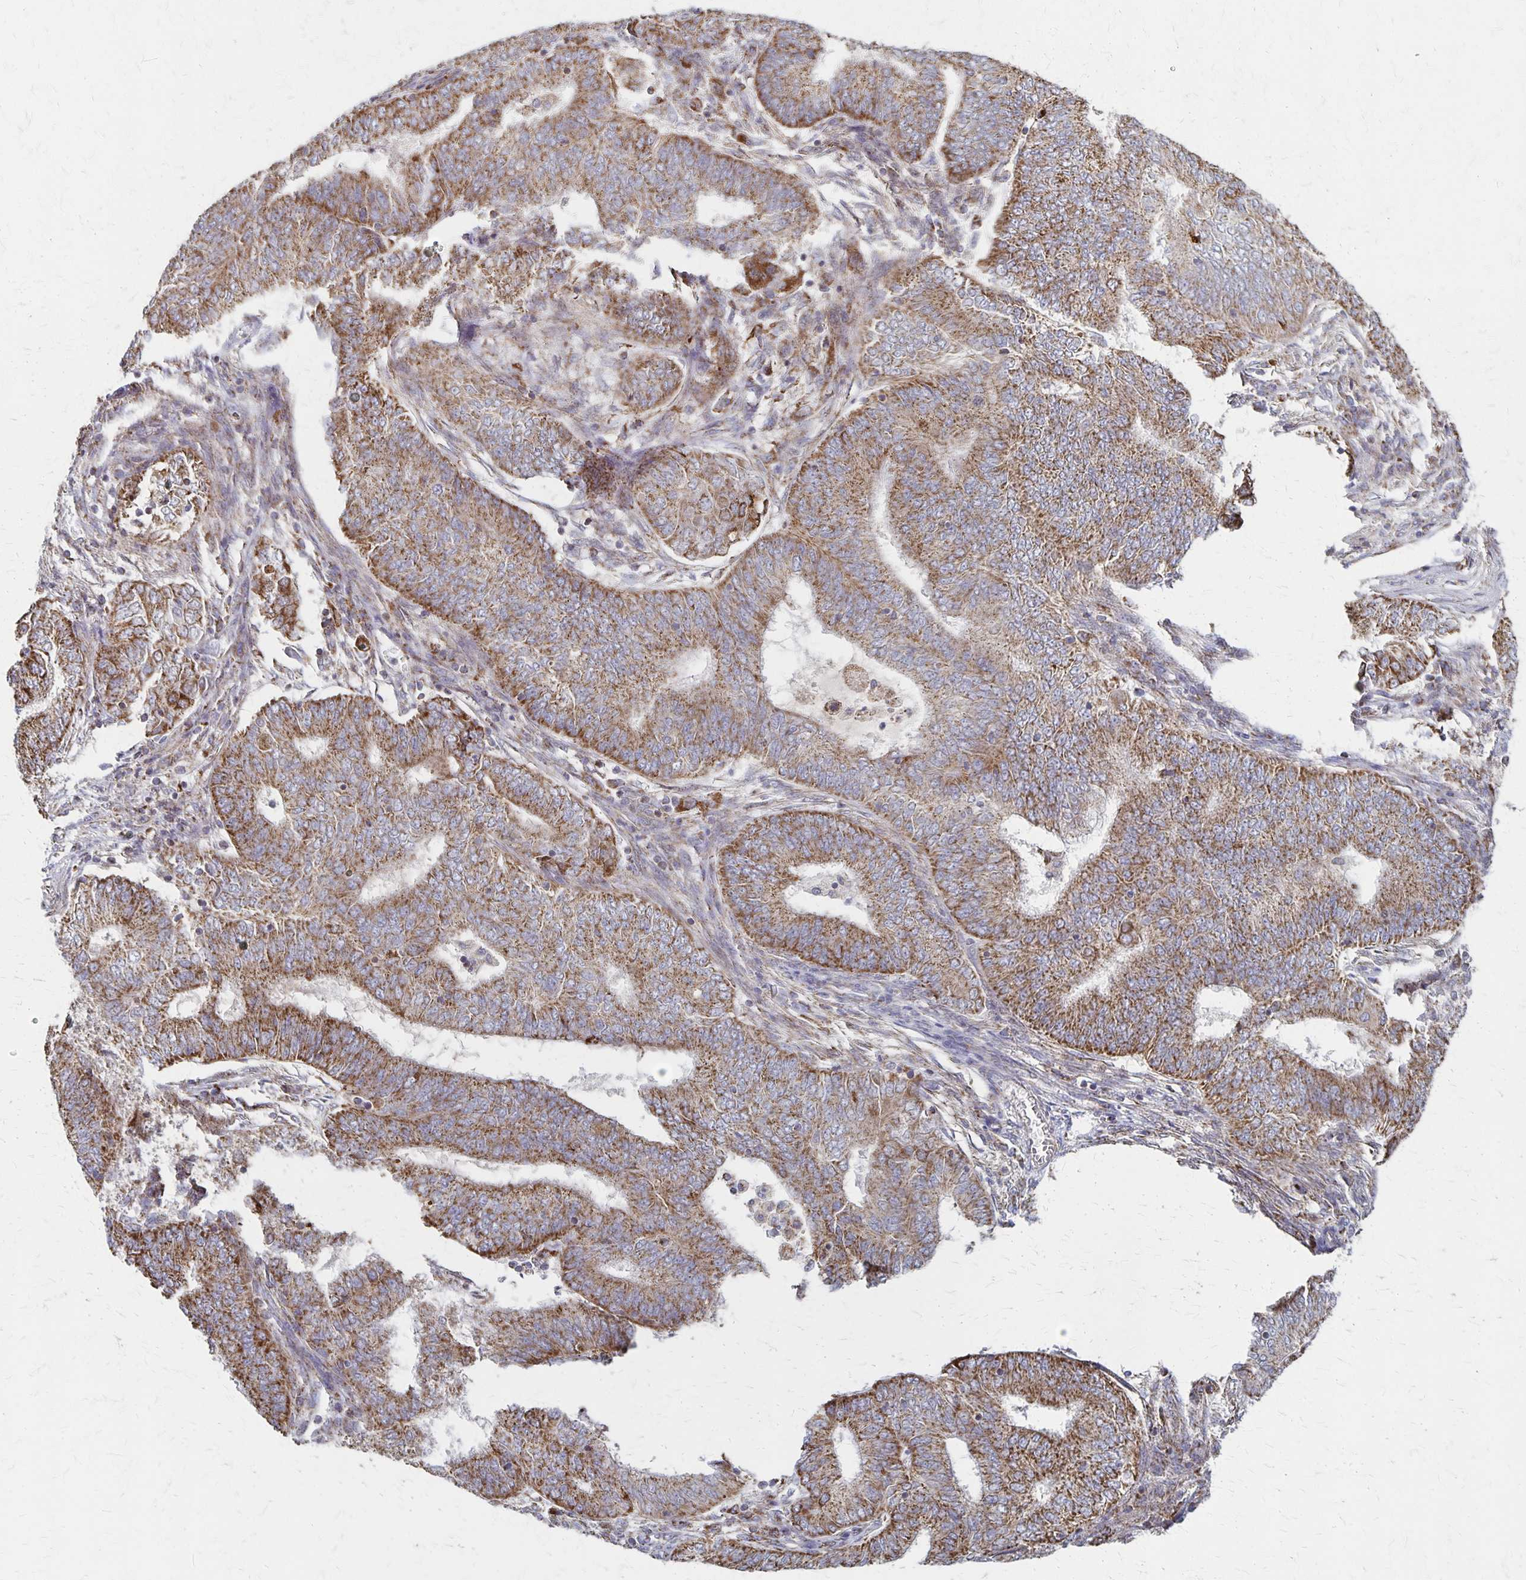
{"staining": {"intensity": "moderate", "quantity": ">75%", "location": "cytoplasmic/membranous"}, "tissue": "endometrial cancer", "cell_type": "Tumor cells", "image_type": "cancer", "snomed": [{"axis": "morphology", "description": "Adenocarcinoma, NOS"}, {"axis": "topography", "description": "Endometrium"}], "caption": "This is a histology image of immunohistochemistry (IHC) staining of adenocarcinoma (endometrial), which shows moderate expression in the cytoplasmic/membranous of tumor cells.", "gene": "DYRK4", "patient": {"sex": "female", "age": 62}}